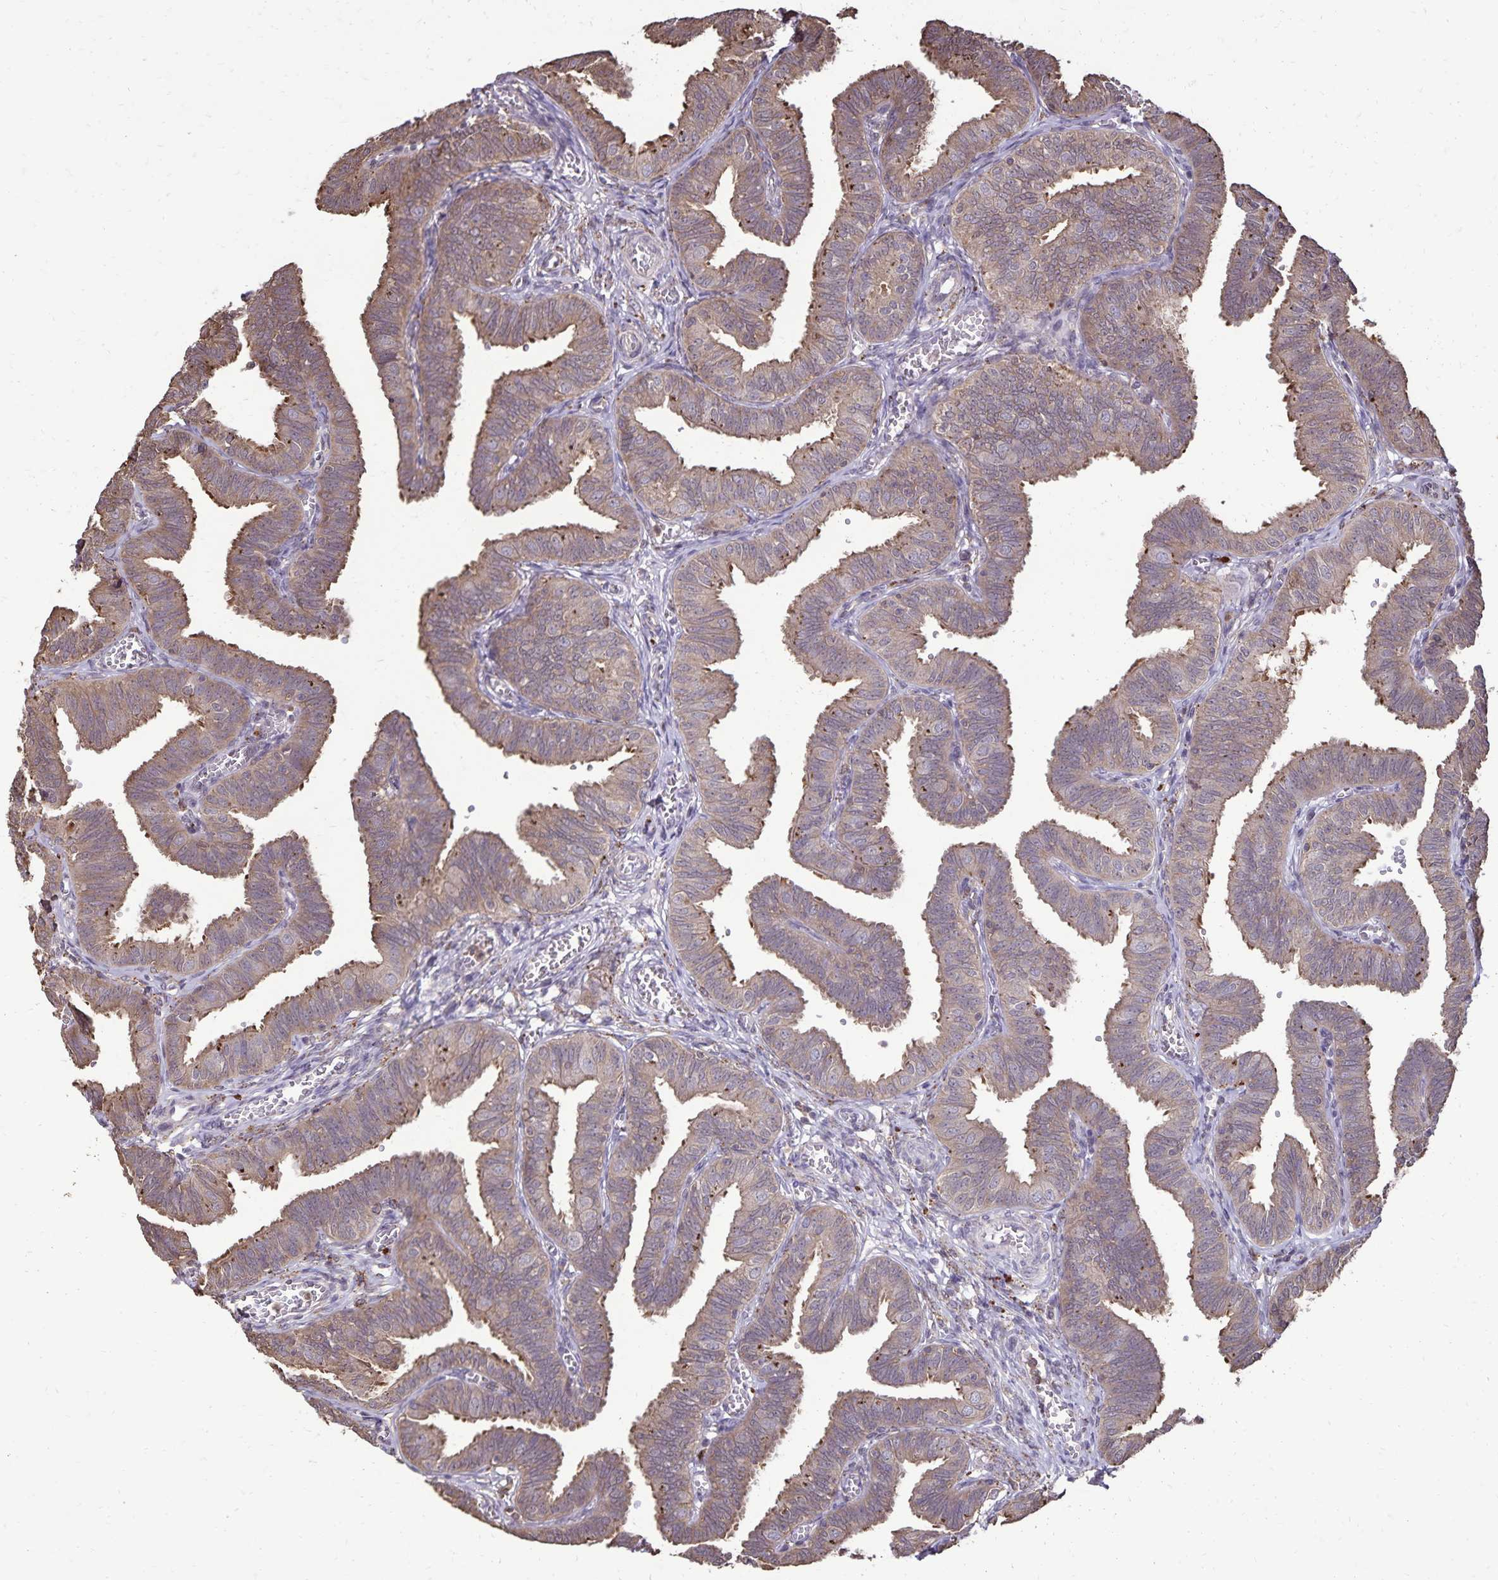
{"staining": {"intensity": "moderate", "quantity": ">75%", "location": "cytoplasmic/membranous"}, "tissue": "fallopian tube", "cell_type": "Glandular cells", "image_type": "normal", "snomed": [{"axis": "morphology", "description": "Normal tissue, NOS"}, {"axis": "topography", "description": "Fallopian tube"}], "caption": "Fallopian tube stained for a protein (brown) displays moderate cytoplasmic/membranous positive positivity in approximately >75% of glandular cells.", "gene": "CHMP1B", "patient": {"sex": "female", "age": 25}}